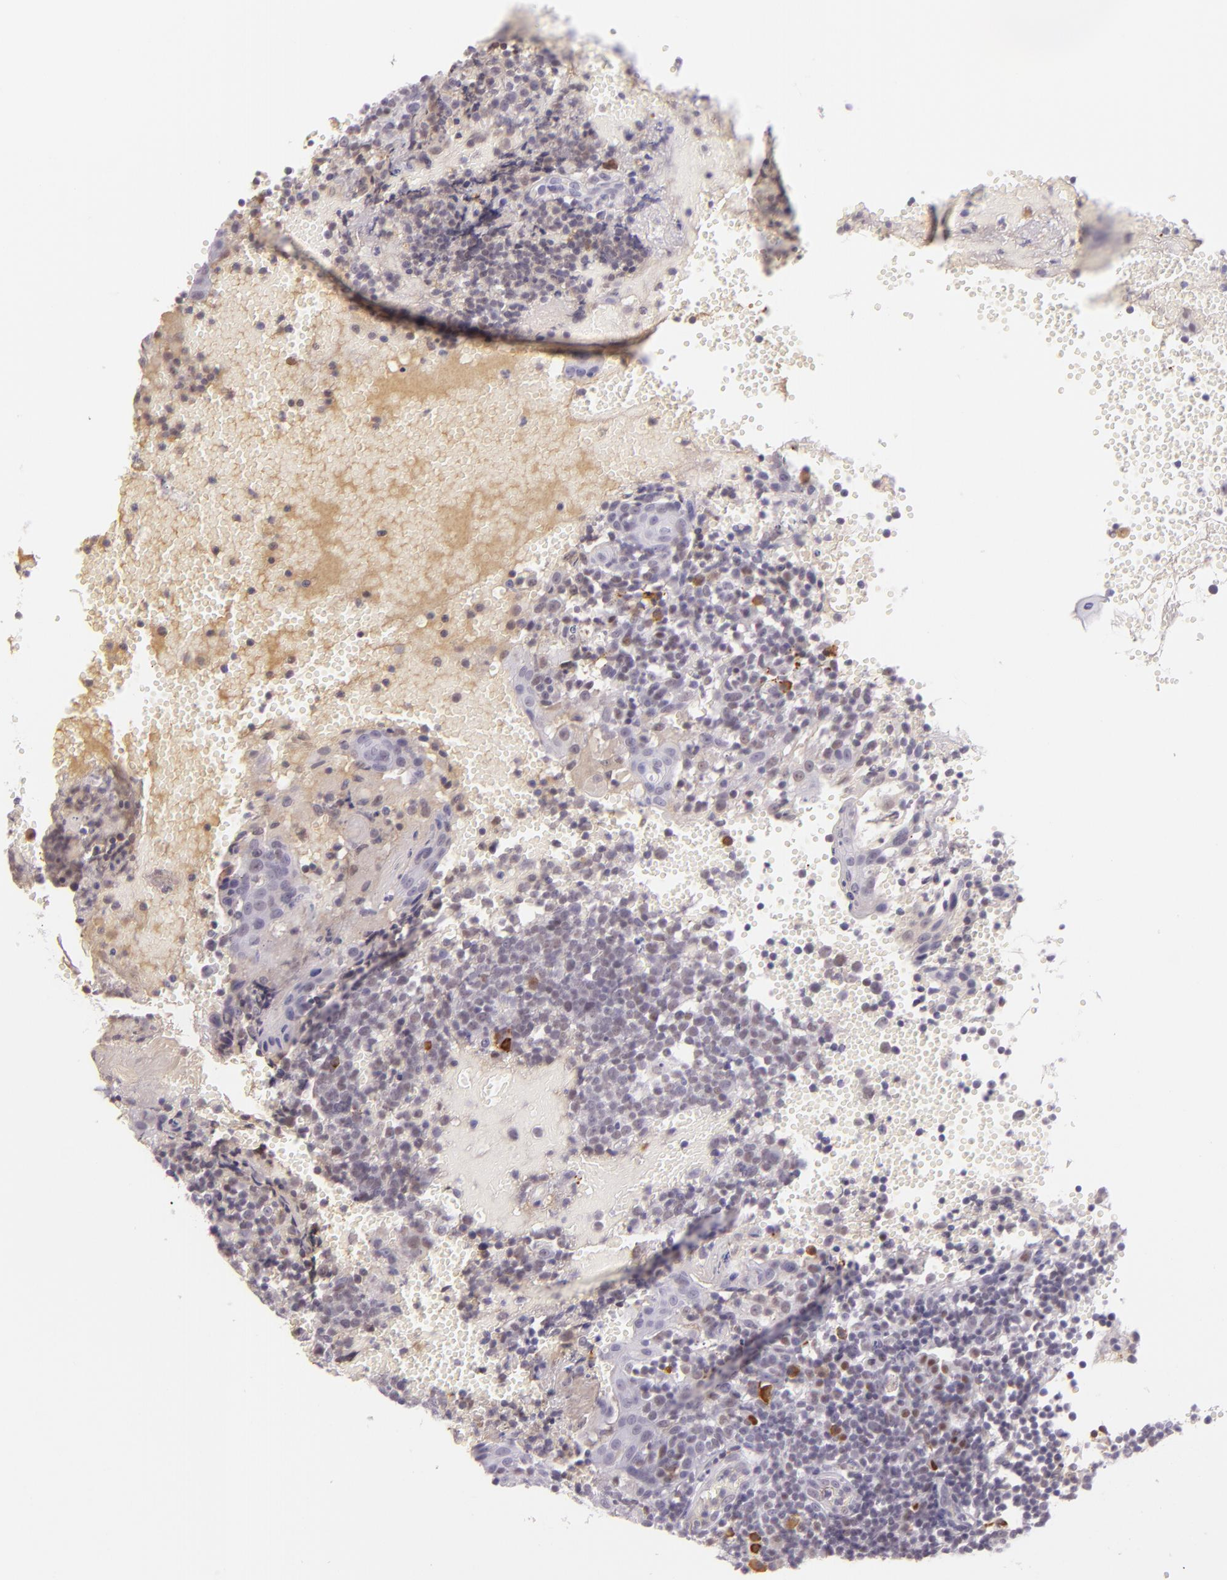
{"staining": {"intensity": "weak", "quantity": "25%-75%", "location": "nuclear"}, "tissue": "tonsil", "cell_type": "Germinal center cells", "image_type": "normal", "snomed": [{"axis": "morphology", "description": "Normal tissue, NOS"}, {"axis": "topography", "description": "Tonsil"}], "caption": "A micrograph showing weak nuclear staining in about 25%-75% of germinal center cells in unremarkable tonsil, as visualized by brown immunohistochemical staining.", "gene": "CHEK2", "patient": {"sex": "female", "age": 40}}